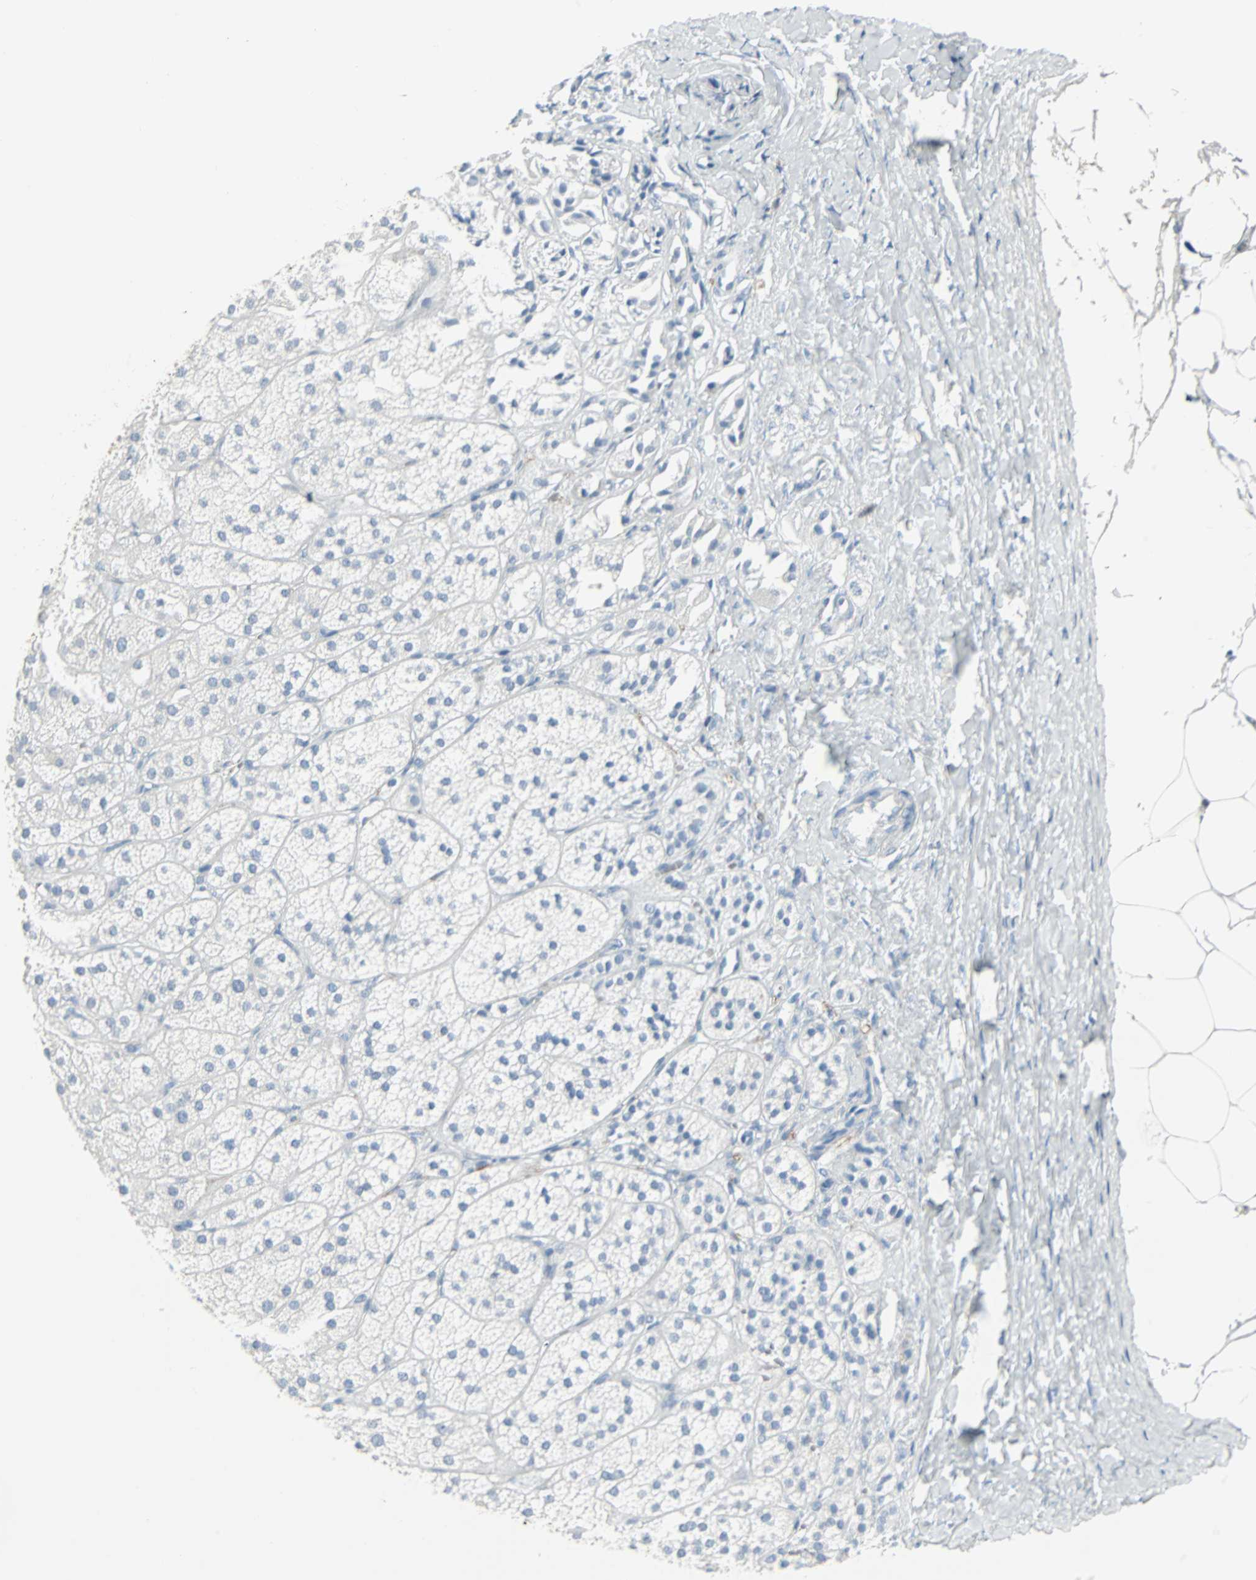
{"staining": {"intensity": "negative", "quantity": "none", "location": "none"}, "tissue": "adrenal gland", "cell_type": "Glandular cells", "image_type": "normal", "snomed": [{"axis": "morphology", "description": "Normal tissue, NOS"}, {"axis": "topography", "description": "Adrenal gland"}], "caption": "This is an immunohistochemistry (IHC) image of unremarkable human adrenal gland. There is no staining in glandular cells.", "gene": "STX1A", "patient": {"sex": "female", "age": 71}}